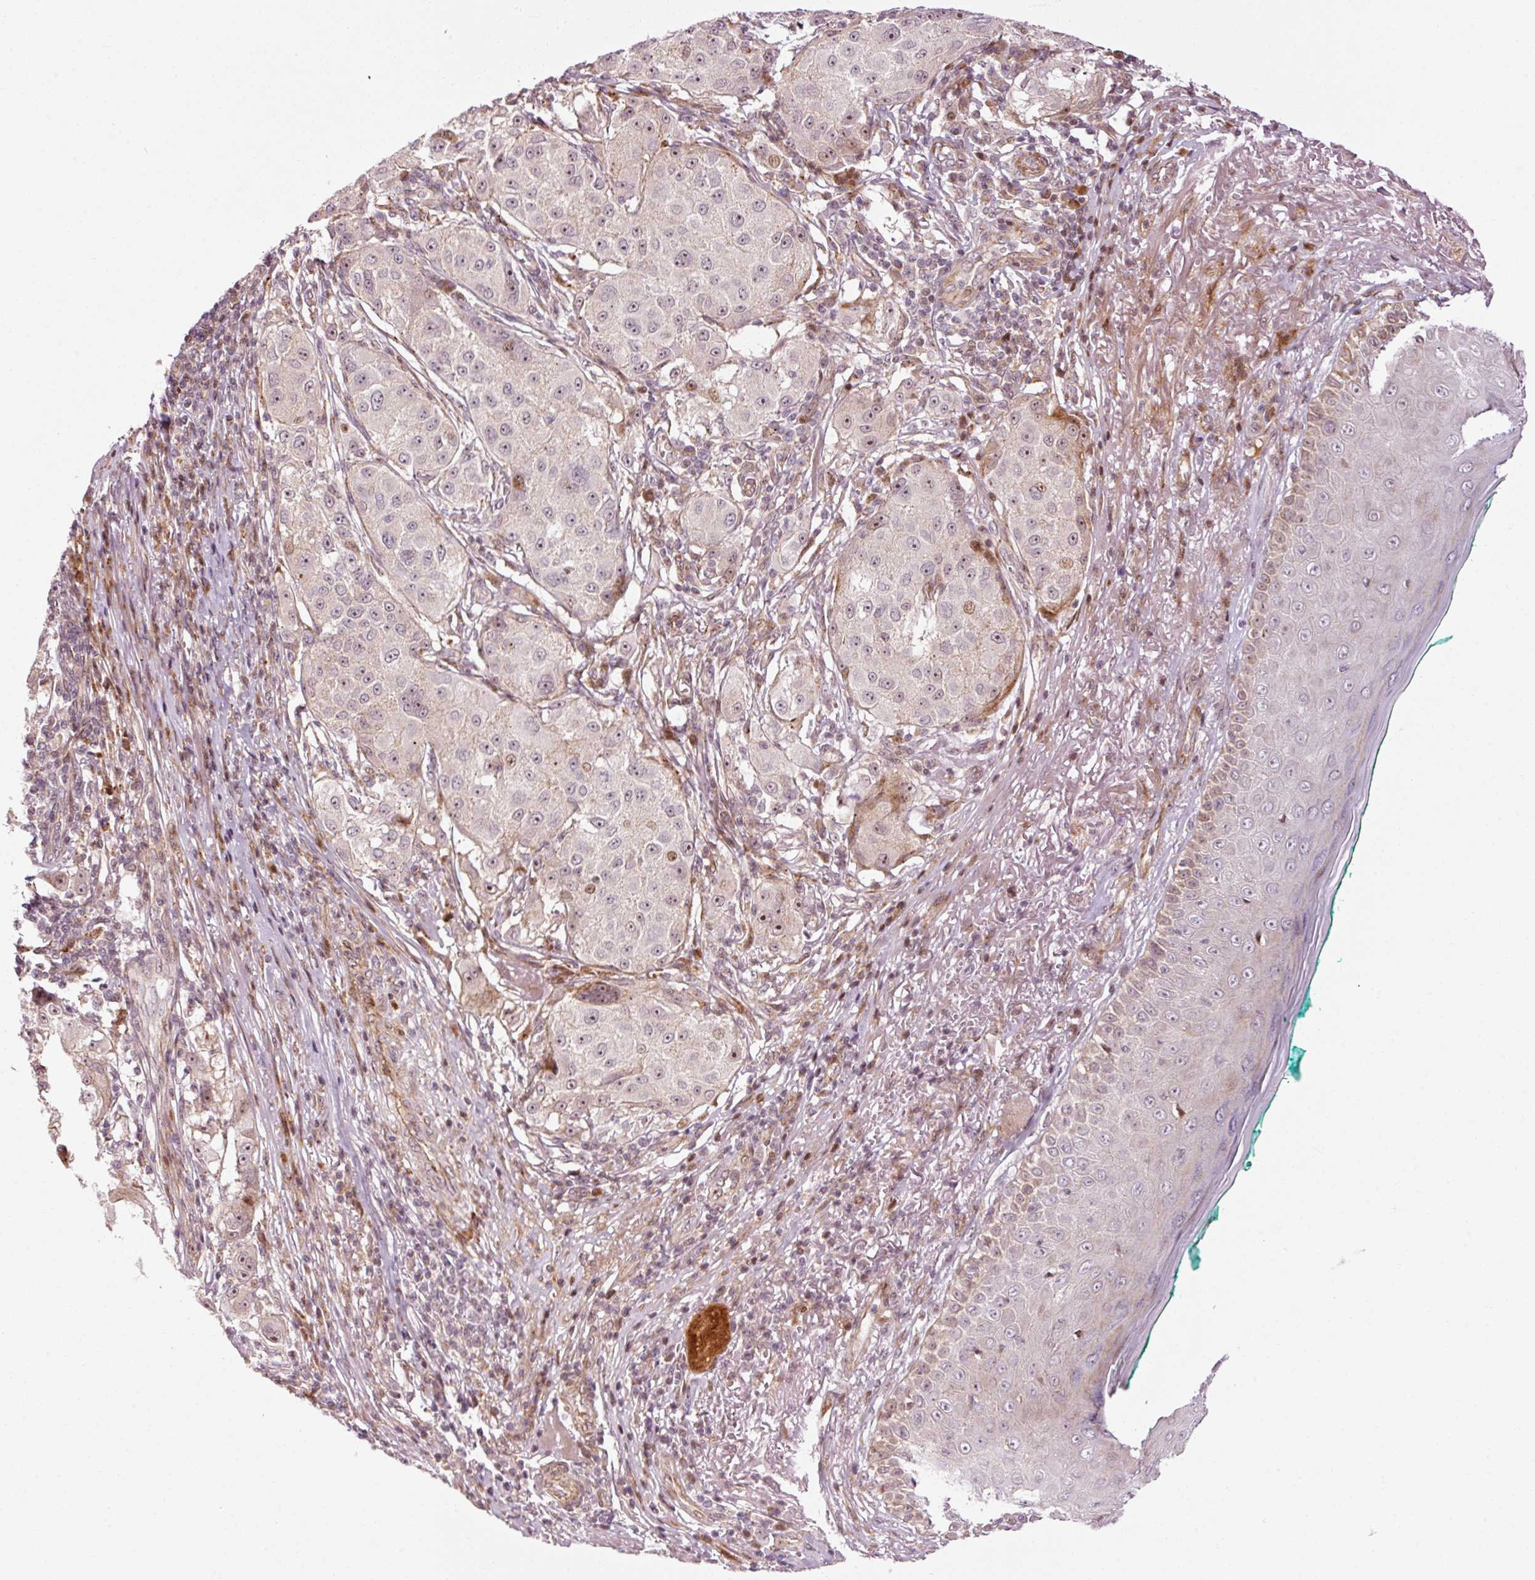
{"staining": {"intensity": "negative", "quantity": "none", "location": "none"}, "tissue": "melanoma", "cell_type": "Tumor cells", "image_type": "cancer", "snomed": [{"axis": "morphology", "description": "Necrosis, NOS"}, {"axis": "morphology", "description": "Malignant melanoma, NOS"}, {"axis": "topography", "description": "Skin"}], "caption": "Immunohistochemistry (IHC) micrograph of neoplastic tissue: human melanoma stained with DAB exhibits no significant protein expression in tumor cells.", "gene": "ANKRD20A1", "patient": {"sex": "female", "age": 87}}